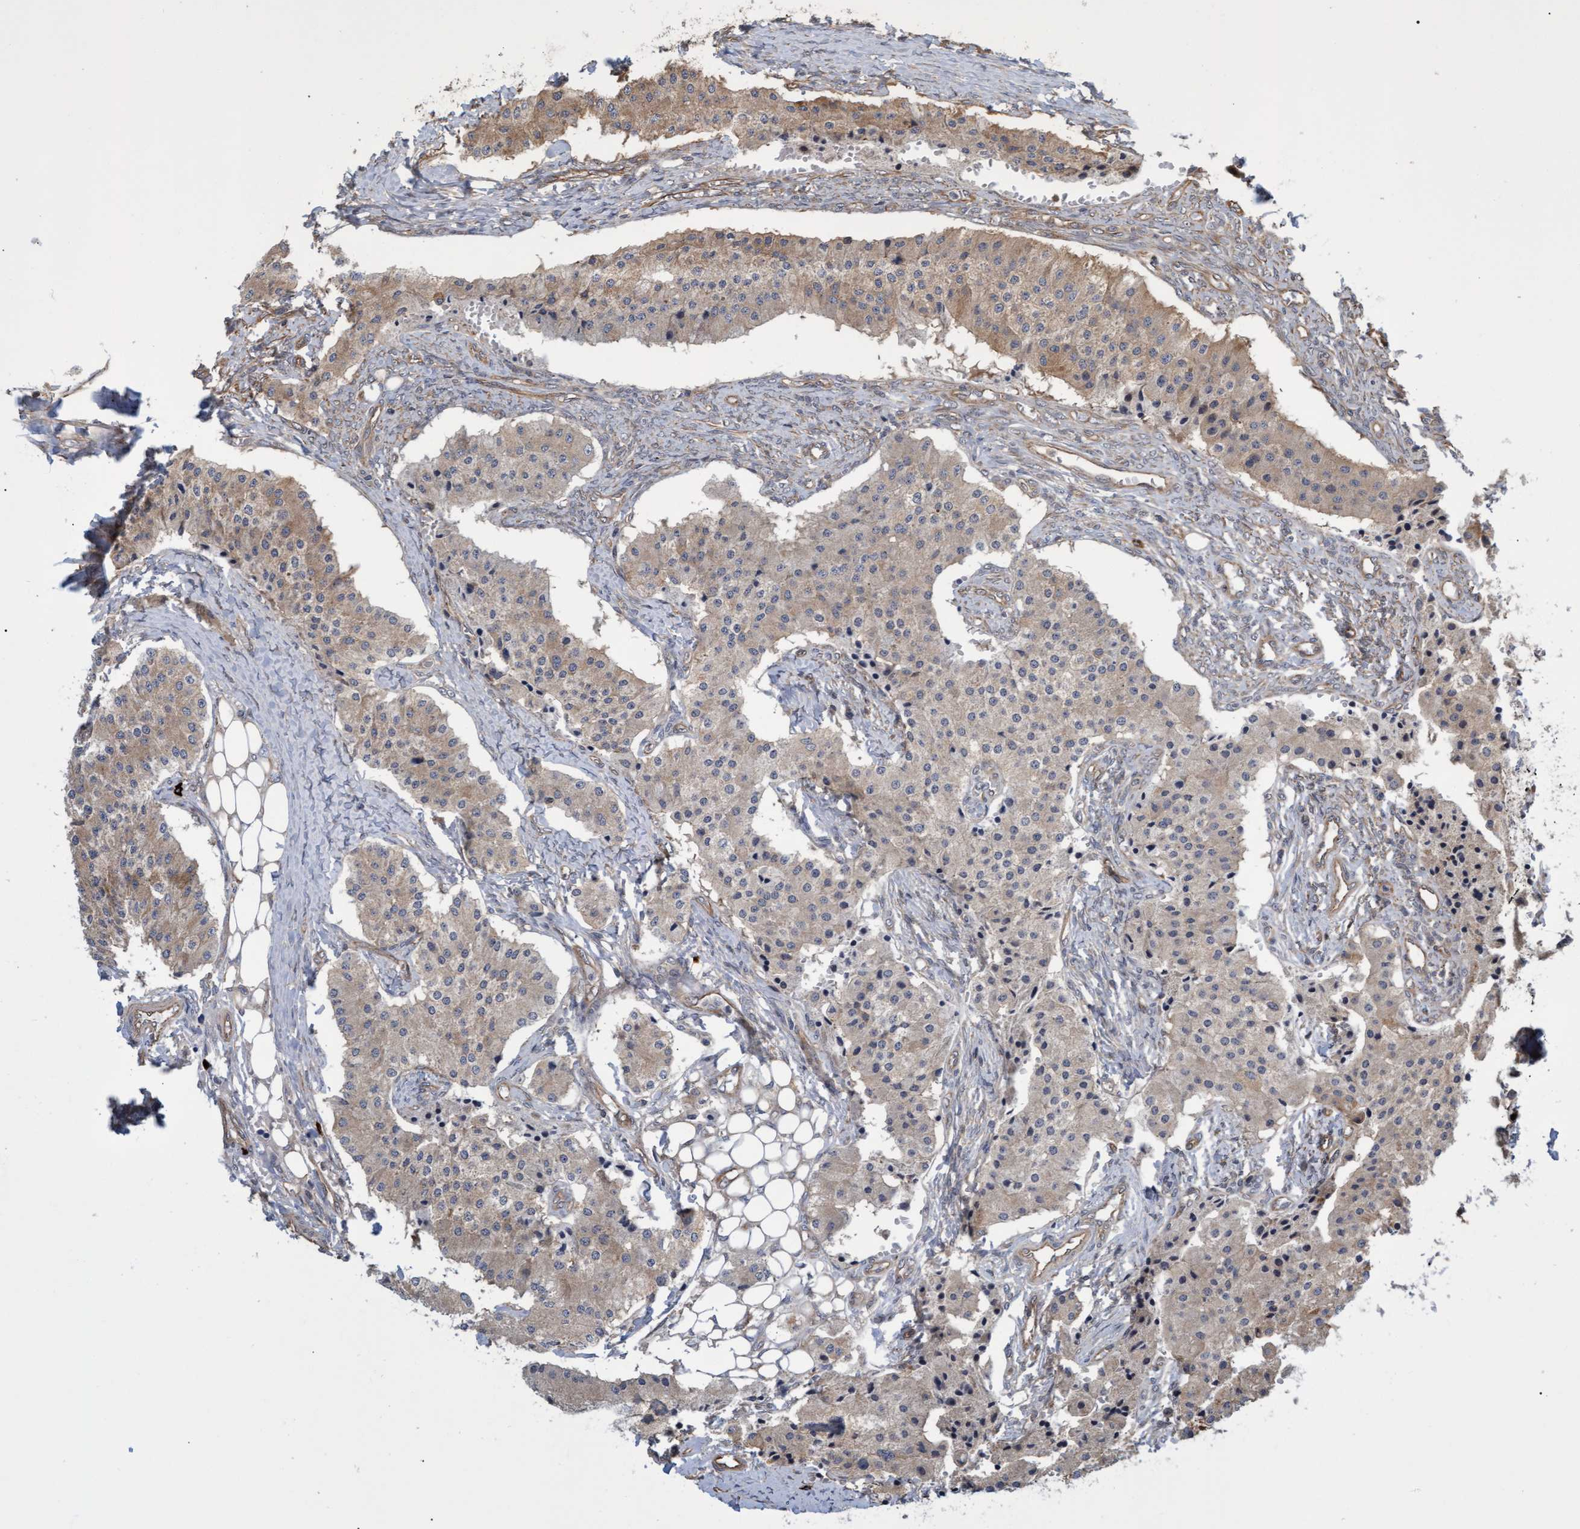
{"staining": {"intensity": "moderate", "quantity": "25%-75%", "location": "cytoplasmic/membranous"}, "tissue": "carcinoid", "cell_type": "Tumor cells", "image_type": "cancer", "snomed": [{"axis": "morphology", "description": "Carcinoid, malignant, NOS"}, {"axis": "topography", "description": "Colon"}], "caption": "Human carcinoid stained for a protein (brown) demonstrates moderate cytoplasmic/membranous positive positivity in approximately 25%-75% of tumor cells.", "gene": "TNFRSF10B", "patient": {"sex": "female", "age": 52}}